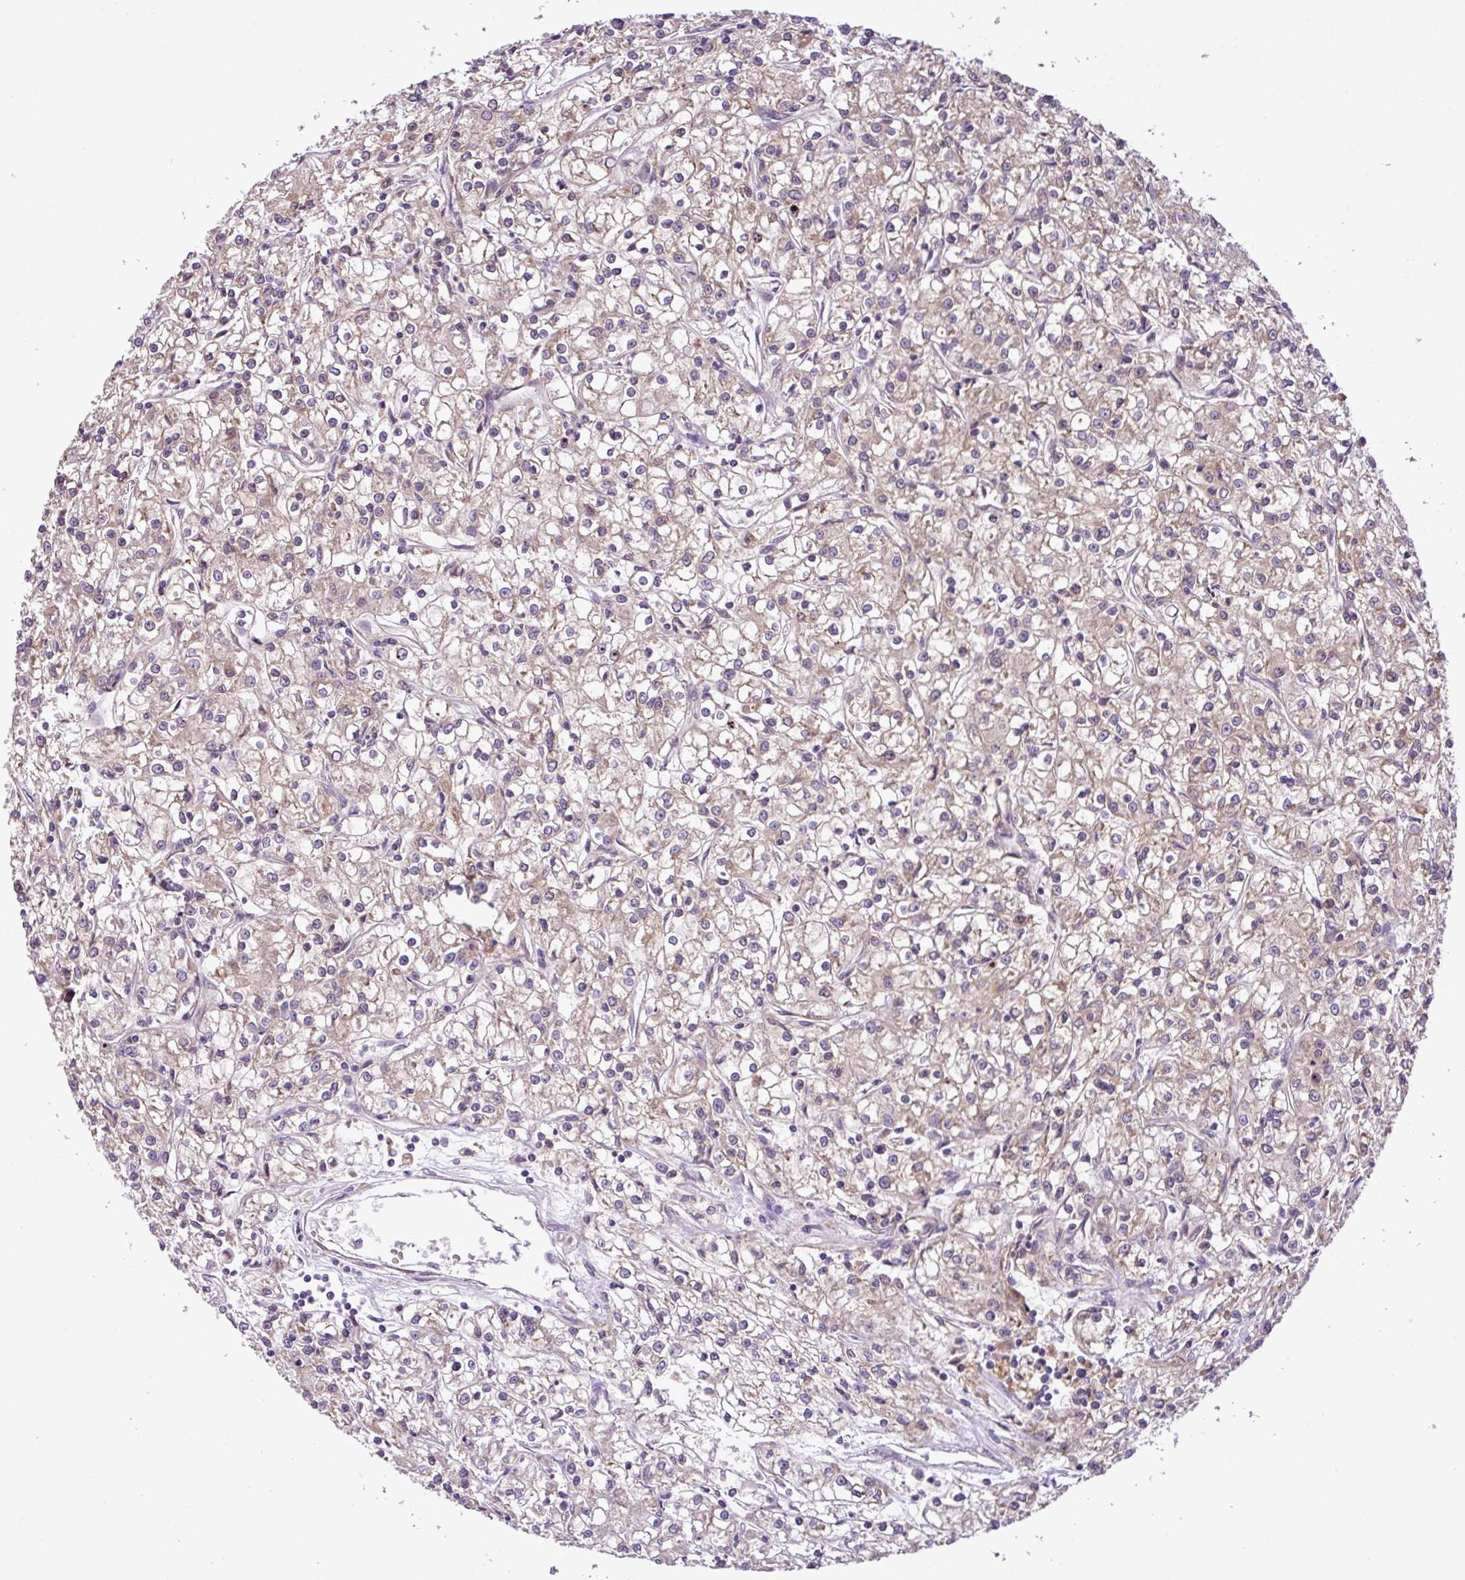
{"staining": {"intensity": "weak", "quantity": ">75%", "location": "cytoplasmic/membranous"}, "tissue": "renal cancer", "cell_type": "Tumor cells", "image_type": "cancer", "snomed": [{"axis": "morphology", "description": "Adenocarcinoma, NOS"}, {"axis": "topography", "description": "Kidney"}], "caption": "This histopathology image shows immunohistochemistry (IHC) staining of renal cancer, with low weak cytoplasmic/membranous positivity in about >75% of tumor cells.", "gene": "DLGAP4", "patient": {"sex": "female", "age": 59}}